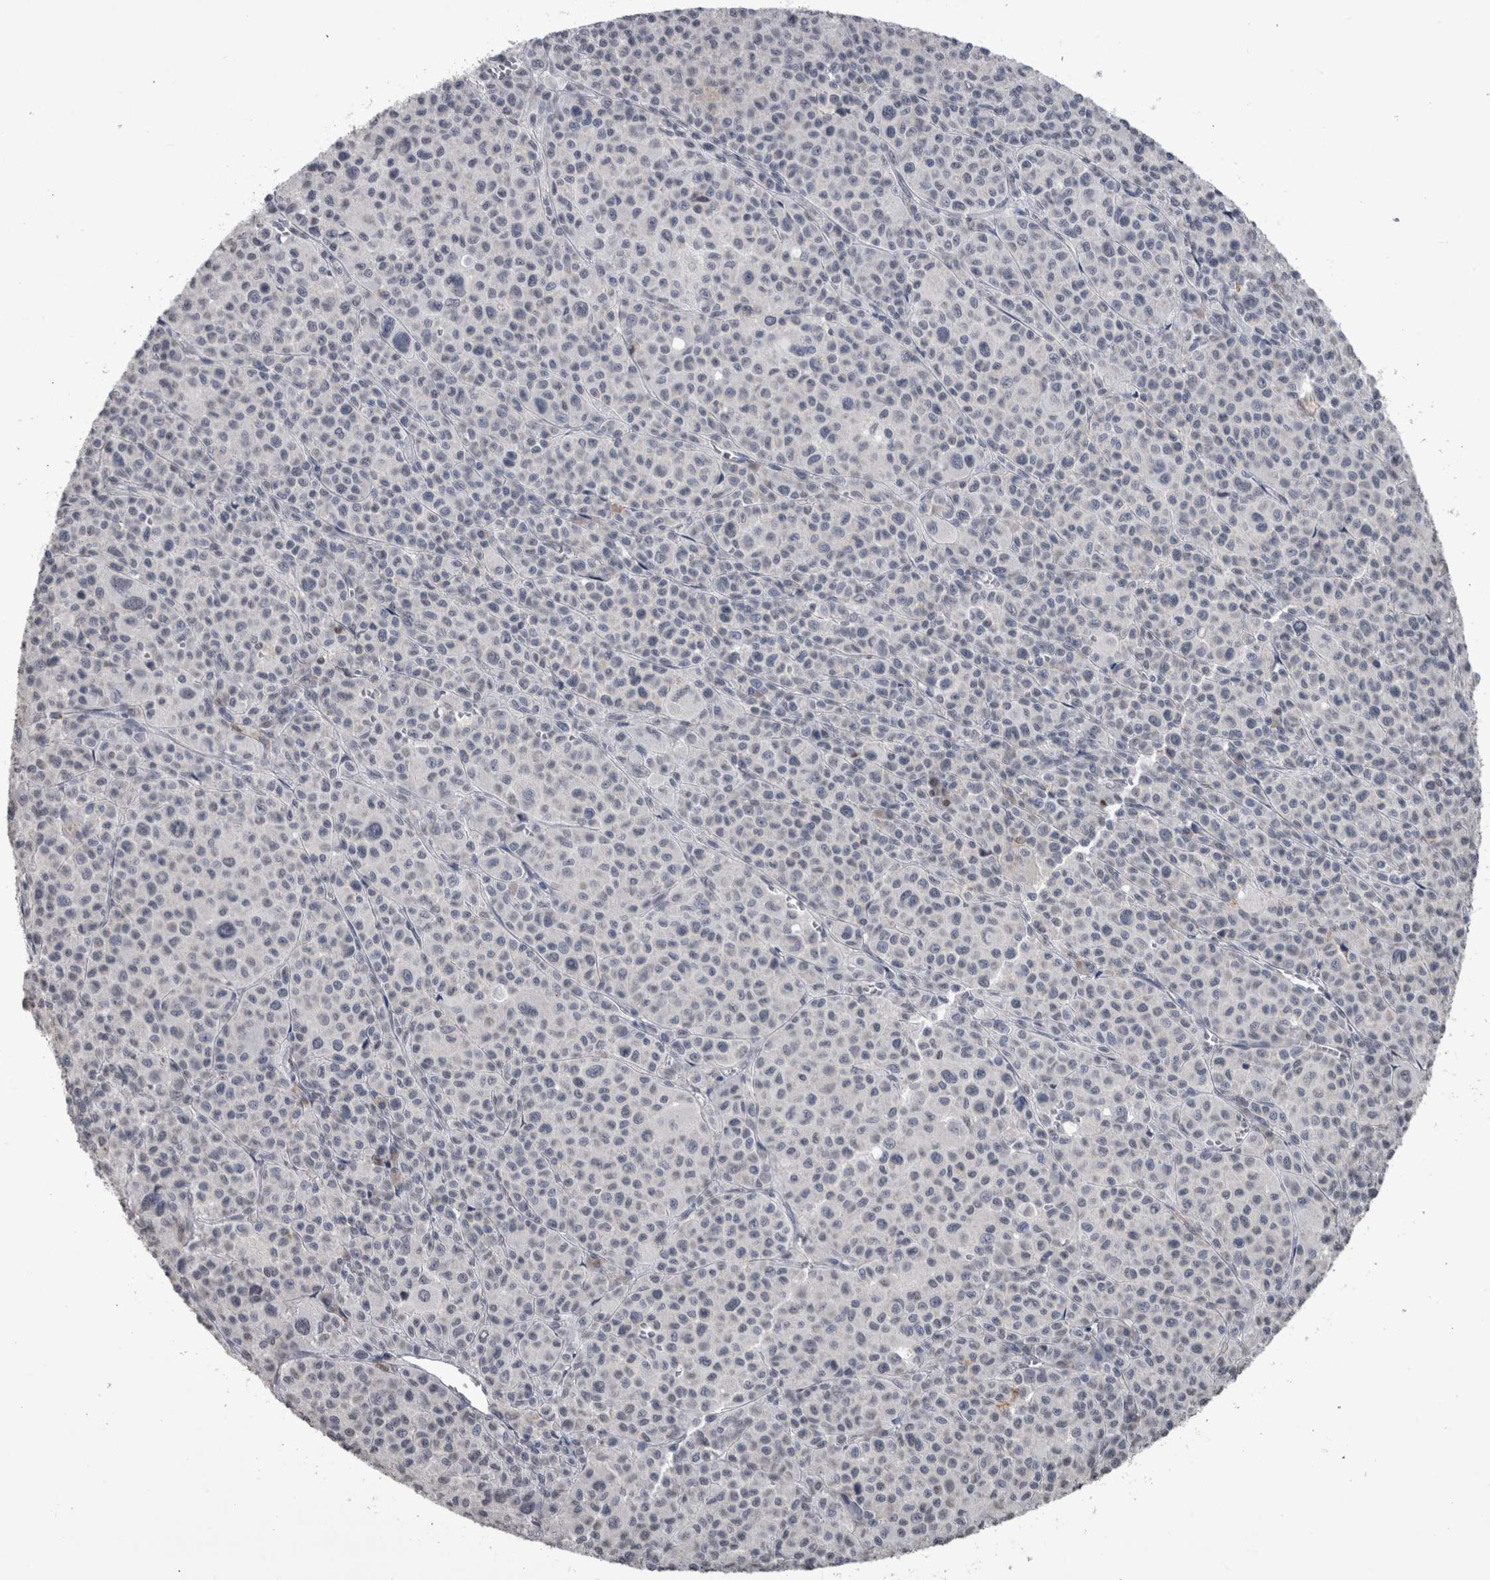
{"staining": {"intensity": "negative", "quantity": "none", "location": "none"}, "tissue": "melanoma", "cell_type": "Tumor cells", "image_type": "cancer", "snomed": [{"axis": "morphology", "description": "Malignant melanoma, Metastatic site"}, {"axis": "topography", "description": "Skin"}], "caption": "High power microscopy photomicrograph of an IHC photomicrograph of melanoma, revealing no significant positivity in tumor cells.", "gene": "PAX5", "patient": {"sex": "female", "age": 74}}